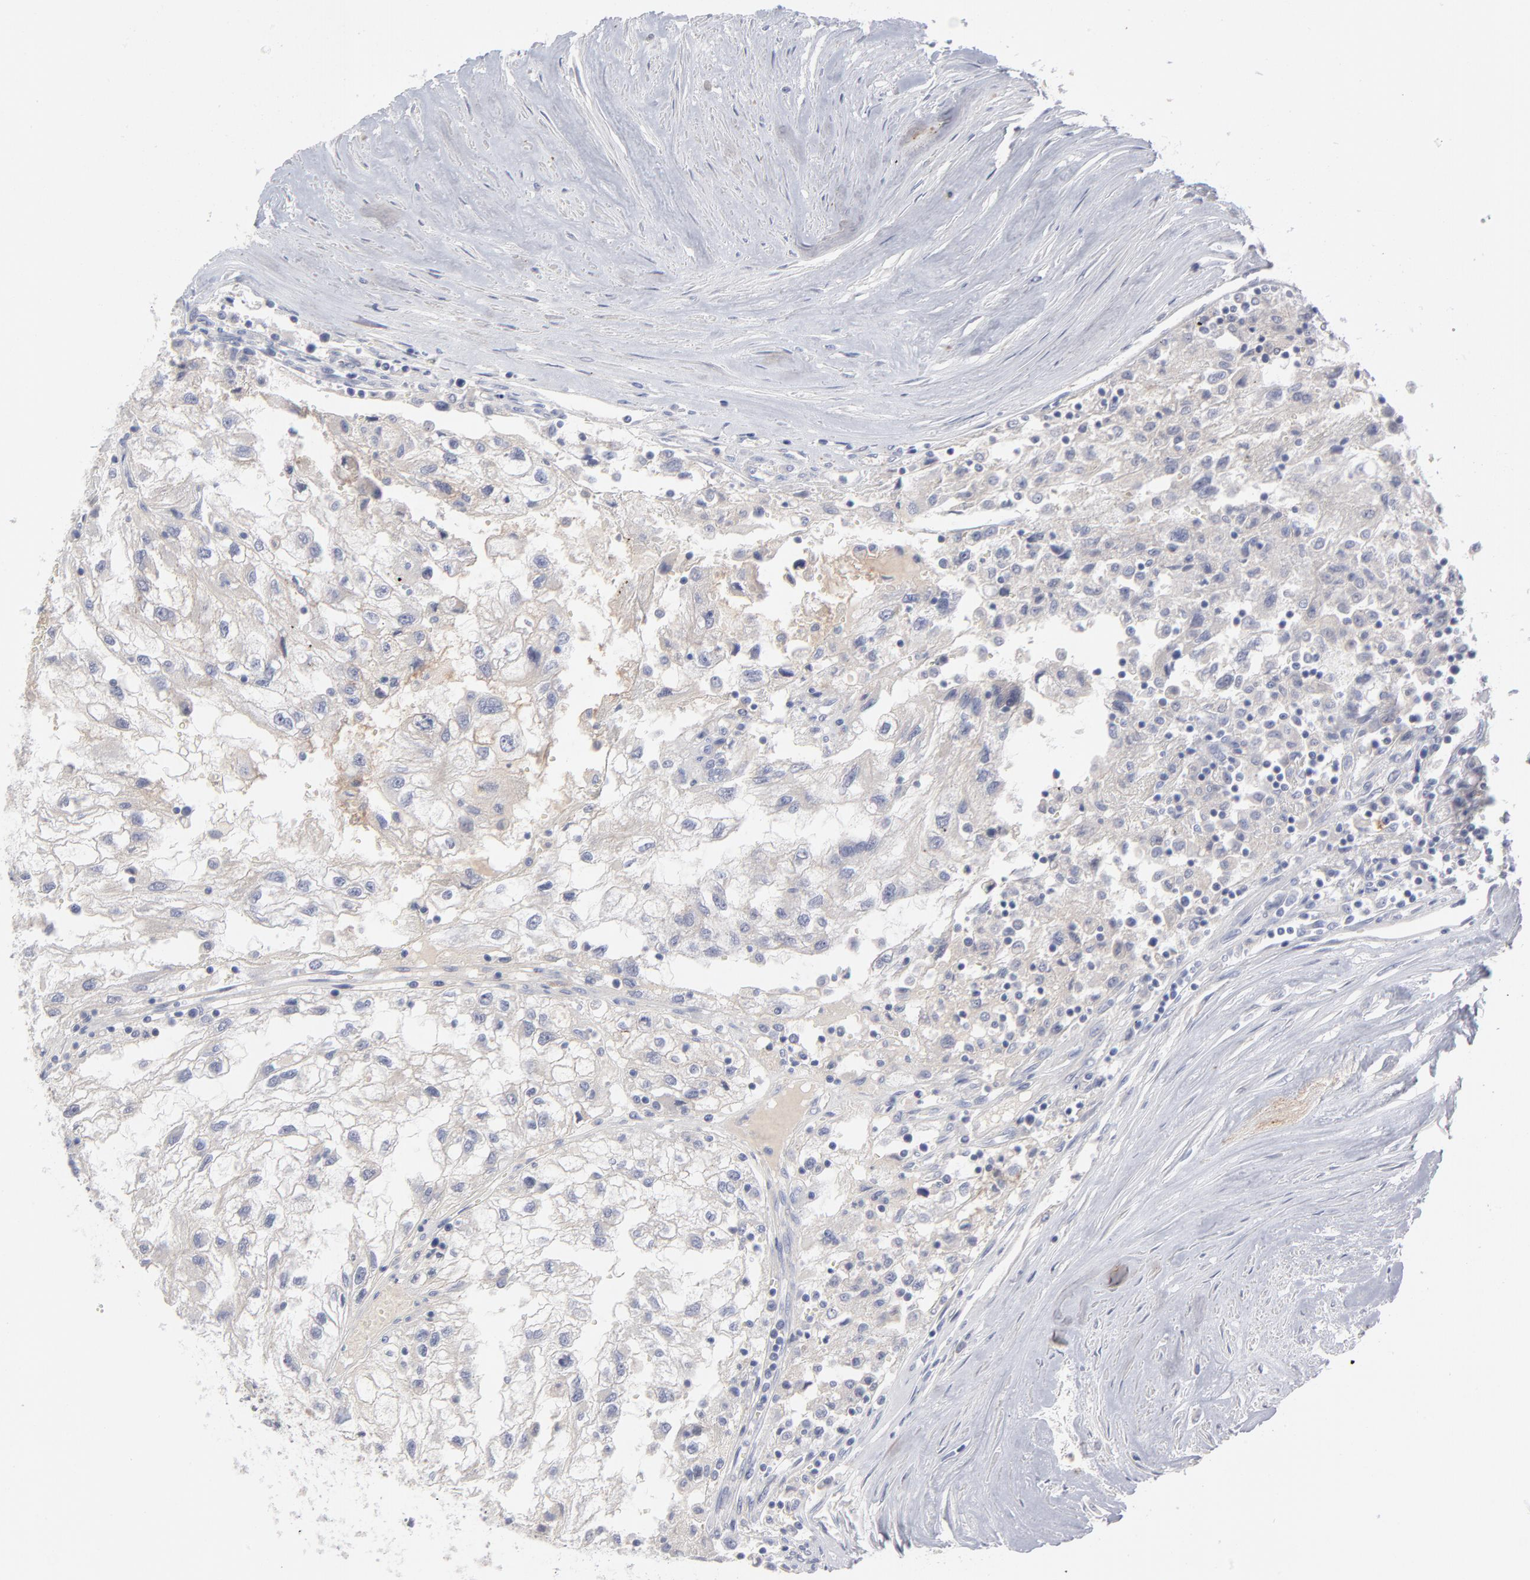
{"staining": {"intensity": "negative", "quantity": "none", "location": "none"}, "tissue": "renal cancer", "cell_type": "Tumor cells", "image_type": "cancer", "snomed": [{"axis": "morphology", "description": "Normal tissue, NOS"}, {"axis": "morphology", "description": "Adenocarcinoma, NOS"}, {"axis": "topography", "description": "Kidney"}], "caption": "A high-resolution image shows immunohistochemistry staining of renal cancer, which shows no significant staining in tumor cells.", "gene": "CCR3", "patient": {"sex": "male", "age": 71}}